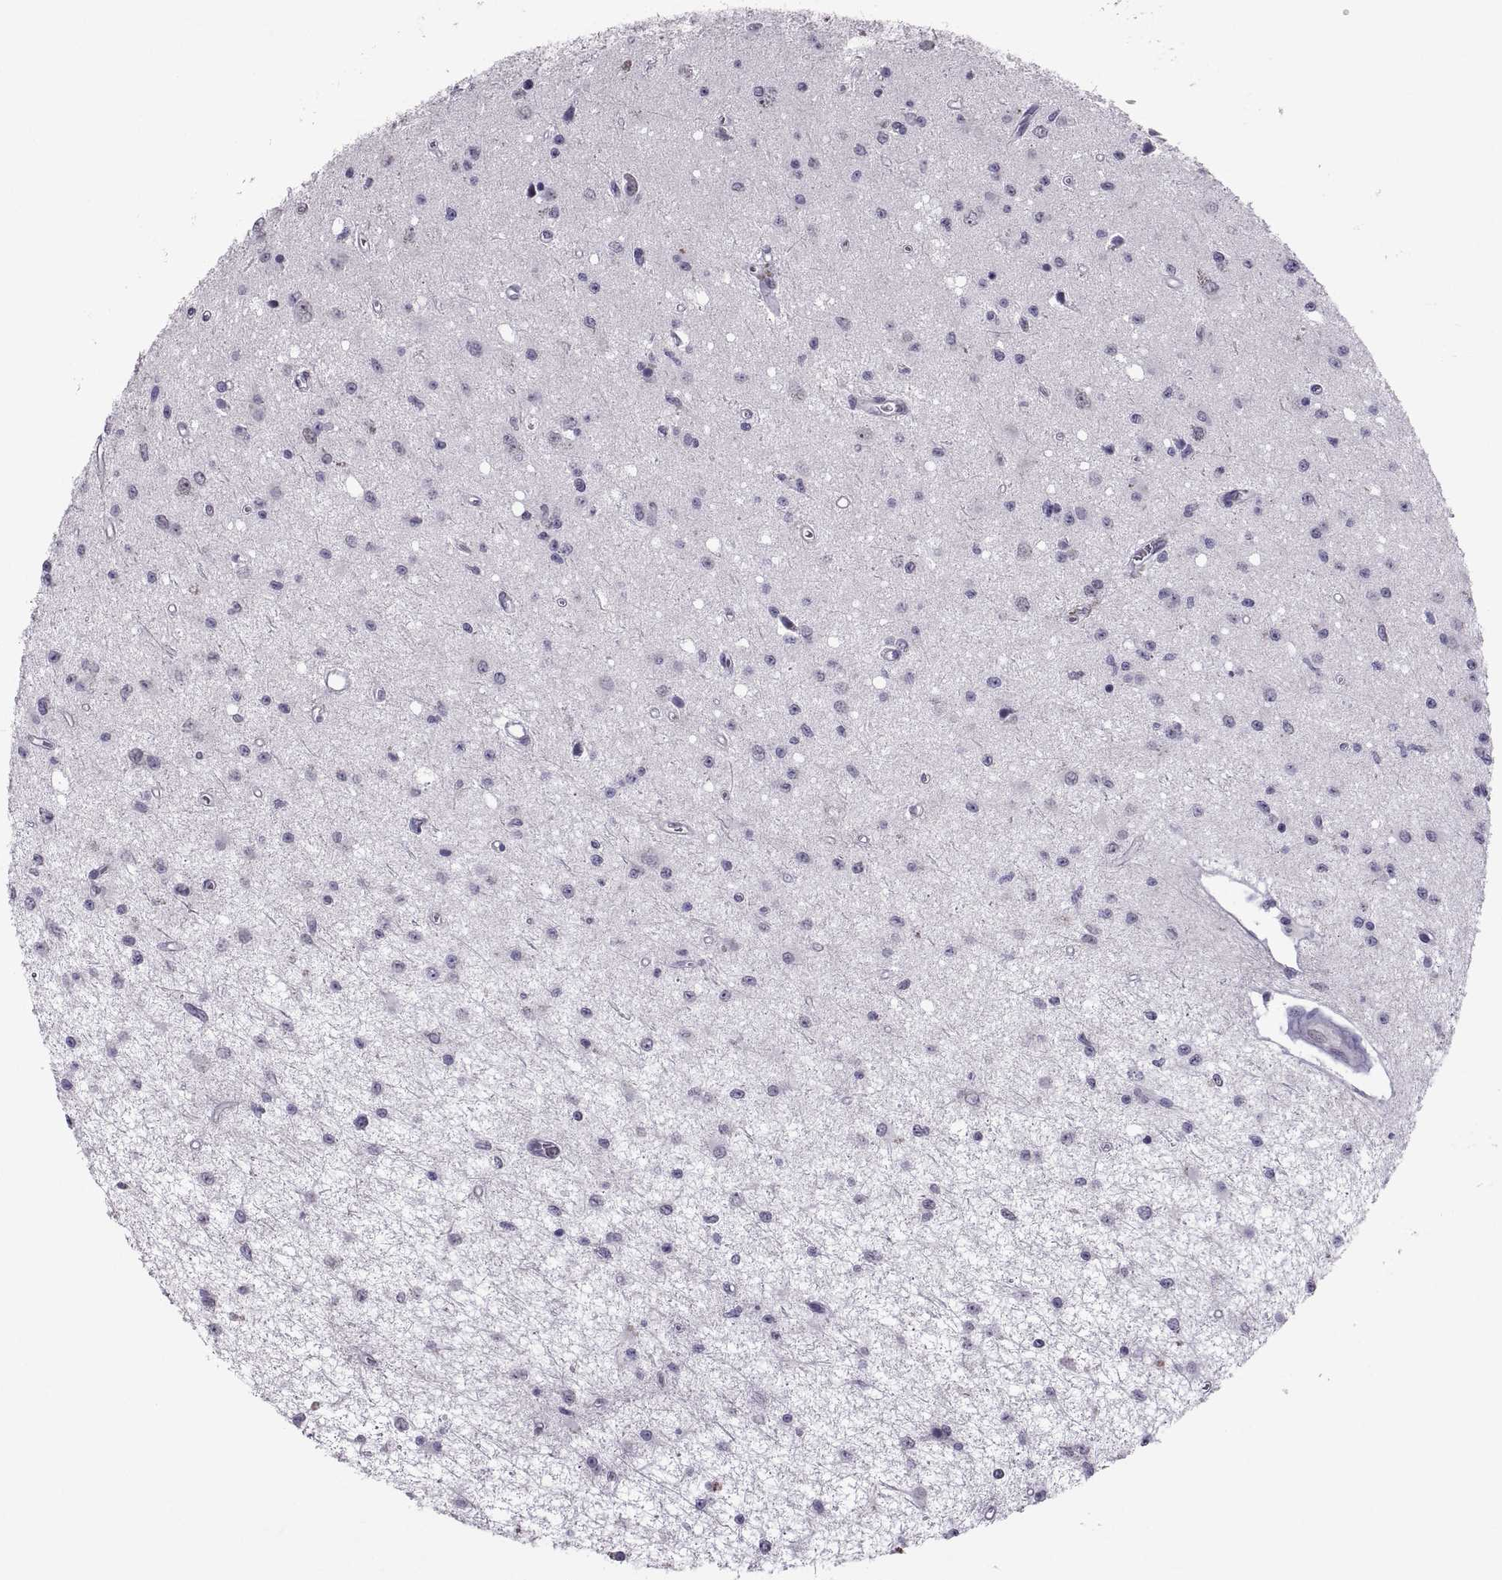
{"staining": {"intensity": "negative", "quantity": "none", "location": "none"}, "tissue": "glioma", "cell_type": "Tumor cells", "image_type": "cancer", "snomed": [{"axis": "morphology", "description": "Glioma, malignant, Low grade"}, {"axis": "topography", "description": "Brain"}], "caption": "IHC micrograph of neoplastic tissue: malignant low-grade glioma stained with DAB (3,3'-diaminobenzidine) reveals no significant protein positivity in tumor cells. (Immunohistochemistry (ihc), brightfield microscopy, high magnification).", "gene": "KRT77", "patient": {"sex": "female", "age": 45}}